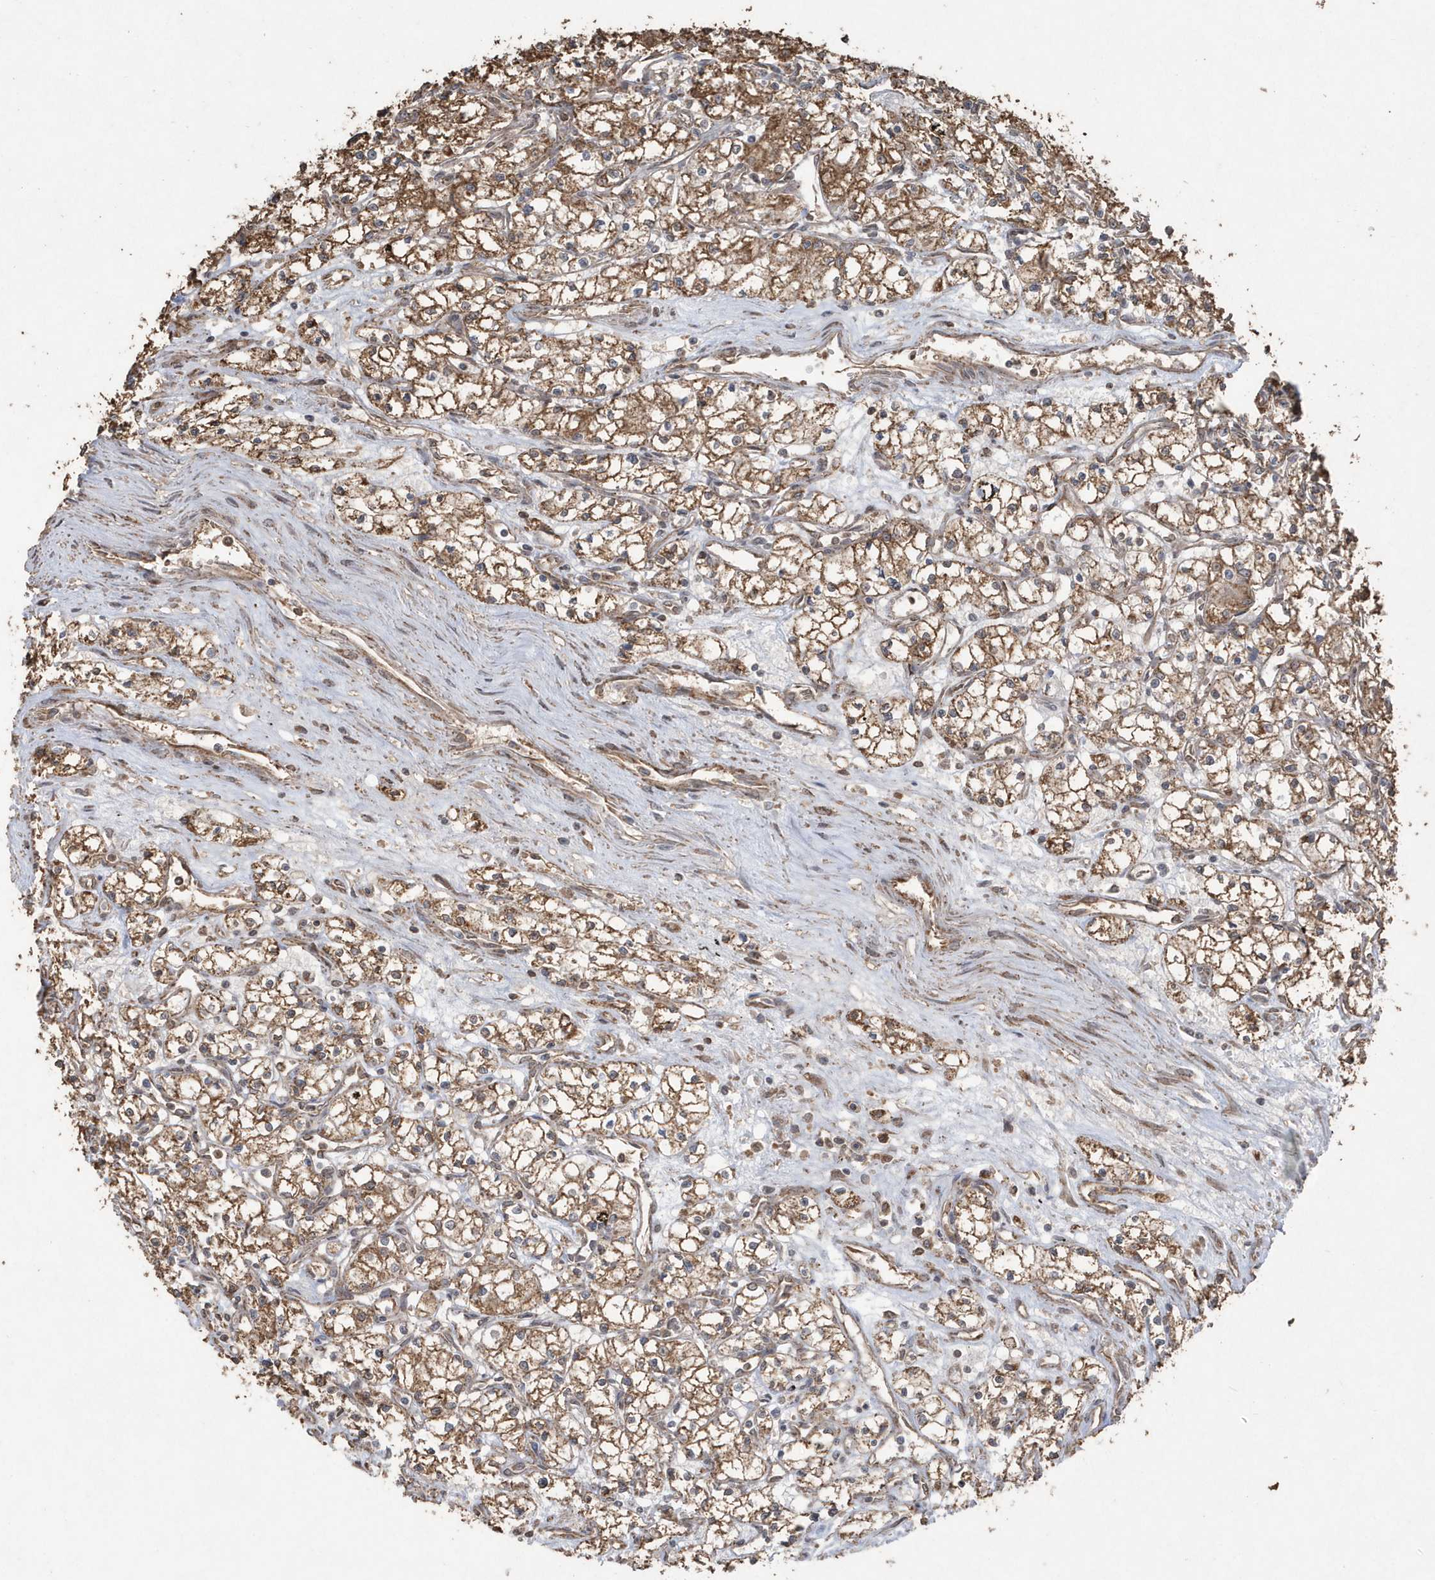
{"staining": {"intensity": "moderate", "quantity": ">75%", "location": "cytoplasmic/membranous"}, "tissue": "renal cancer", "cell_type": "Tumor cells", "image_type": "cancer", "snomed": [{"axis": "morphology", "description": "Adenocarcinoma, NOS"}, {"axis": "topography", "description": "Kidney"}], "caption": "The immunohistochemical stain highlights moderate cytoplasmic/membranous positivity in tumor cells of renal cancer (adenocarcinoma) tissue. Nuclei are stained in blue.", "gene": "PAXBP1", "patient": {"sex": "male", "age": 59}}